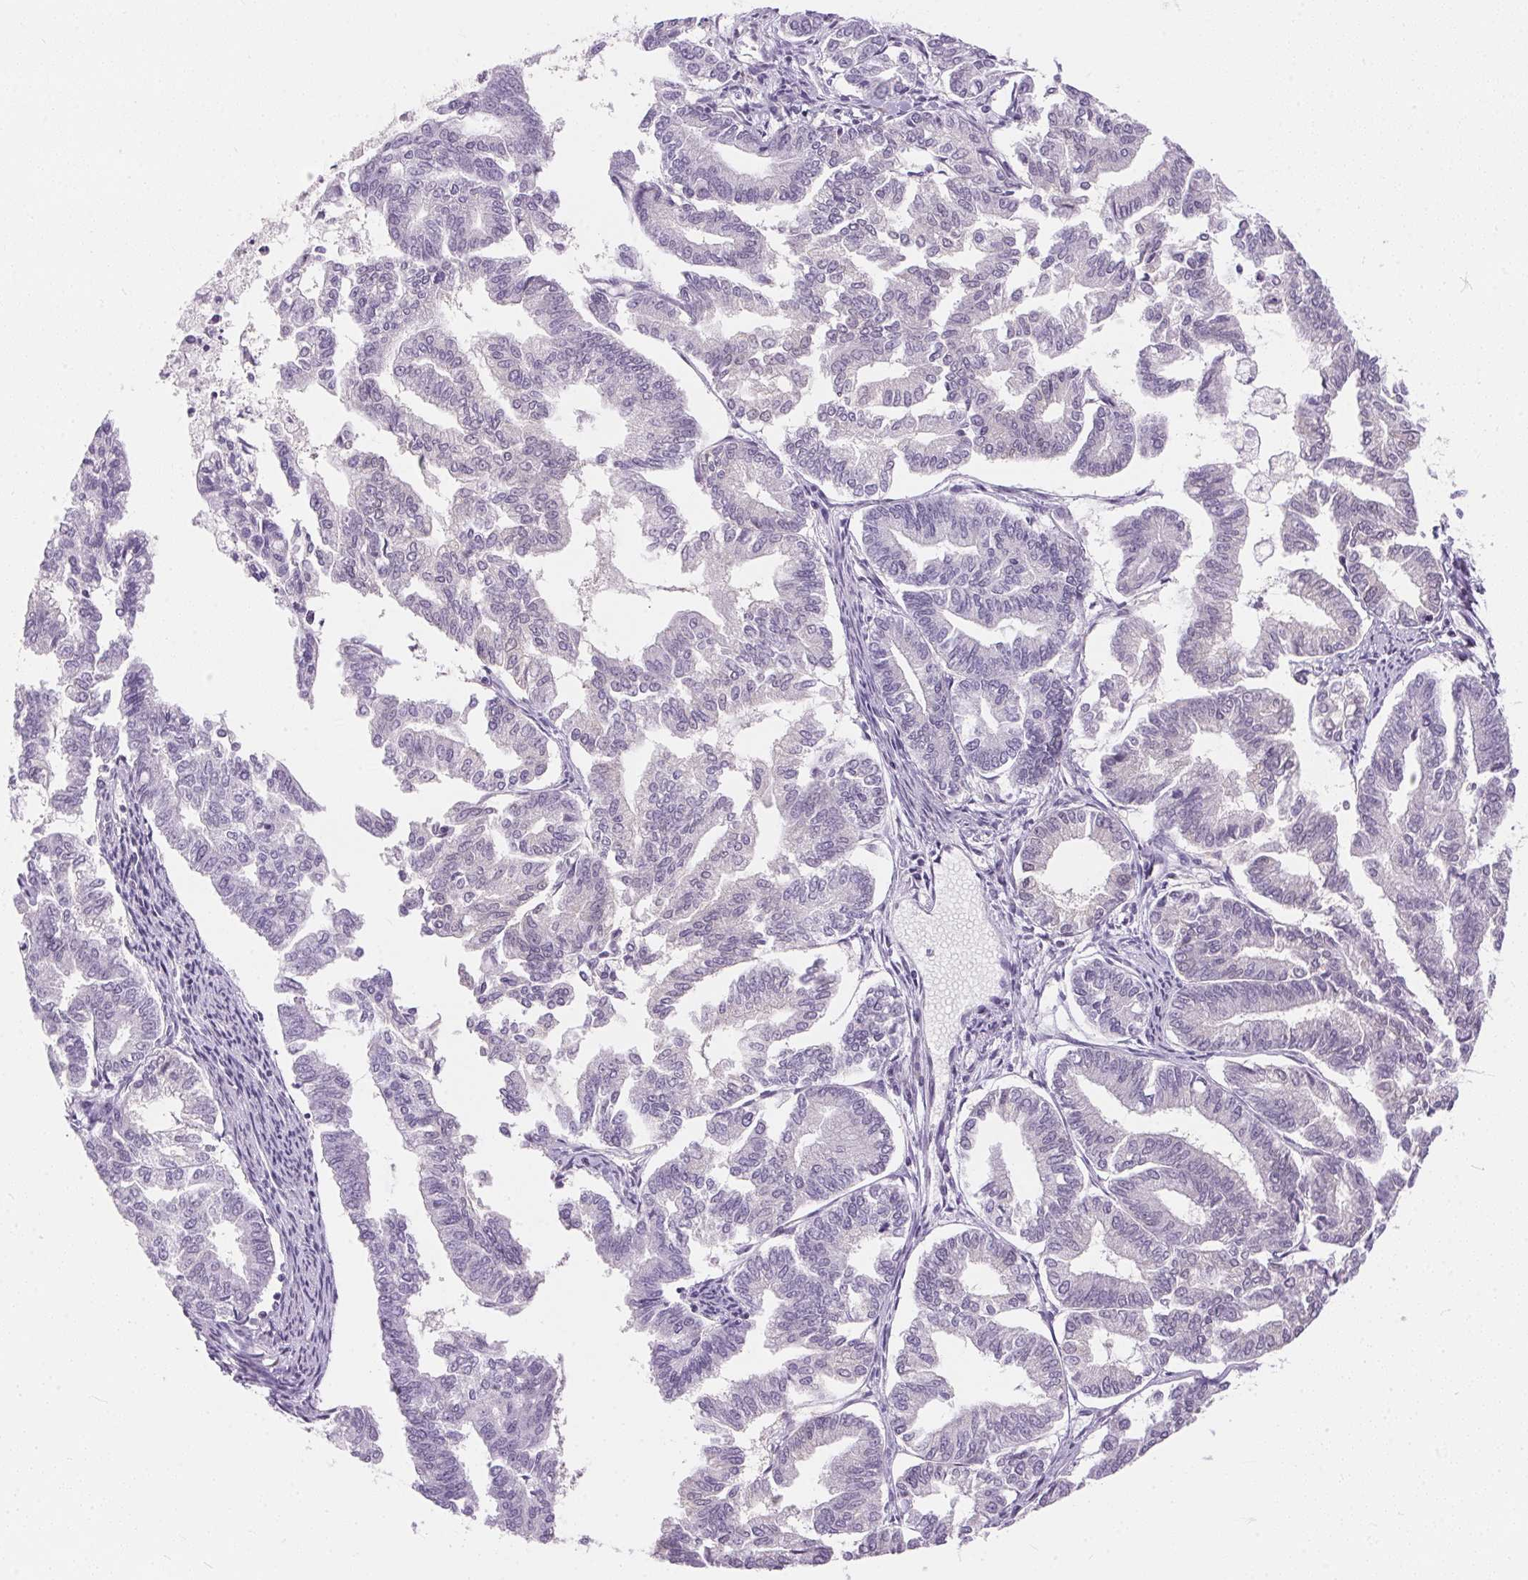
{"staining": {"intensity": "negative", "quantity": "none", "location": "none"}, "tissue": "endometrial cancer", "cell_type": "Tumor cells", "image_type": "cancer", "snomed": [{"axis": "morphology", "description": "Adenocarcinoma, NOS"}, {"axis": "topography", "description": "Endometrium"}], "caption": "High magnification brightfield microscopy of adenocarcinoma (endometrial) stained with DAB (brown) and counterstained with hematoxylin (blue): tumor cells show no significant expression.", "gene": "GBP6", "patient": {"sex": "female", "age": 79}}